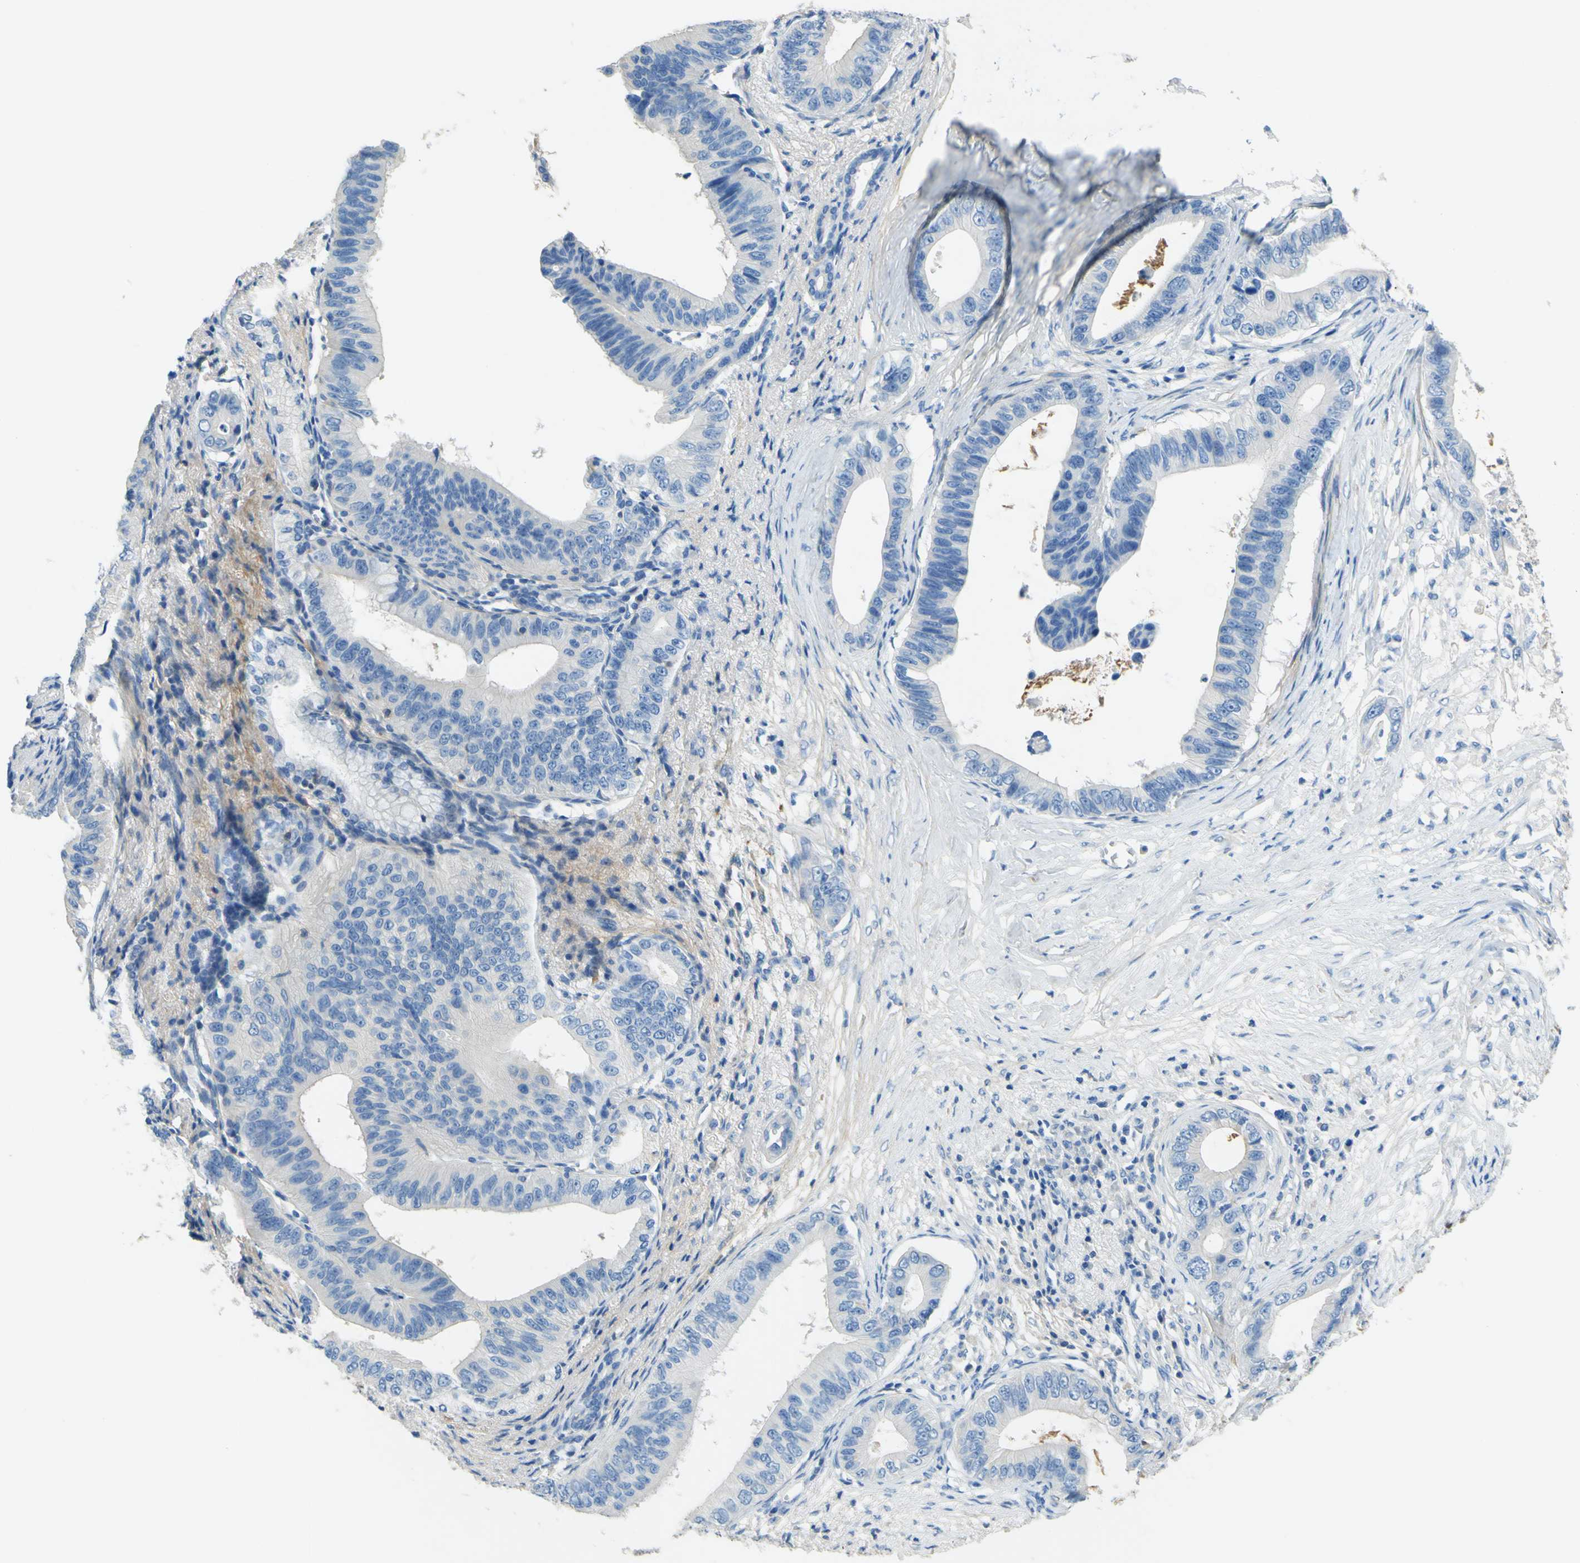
{"staining": {"intensity": "negative", "quantity": "none", "location": "none"}, "tissue": "pancreatic cancer", "cell_type": "Tumor cells", "image_type": "cancer", "snomed": [{"axis": "morphology", "description": "Adenocarcinoma, NOS"}, {"axis": "topography", "description": "Pancreas"}], "caption": "This is an IHC histopathology image of human pancreatic adenocarcinoma. There is no positivity in tumor cells.", "gene": "OGN", "patient": {"sex": "male", "age": 77}}